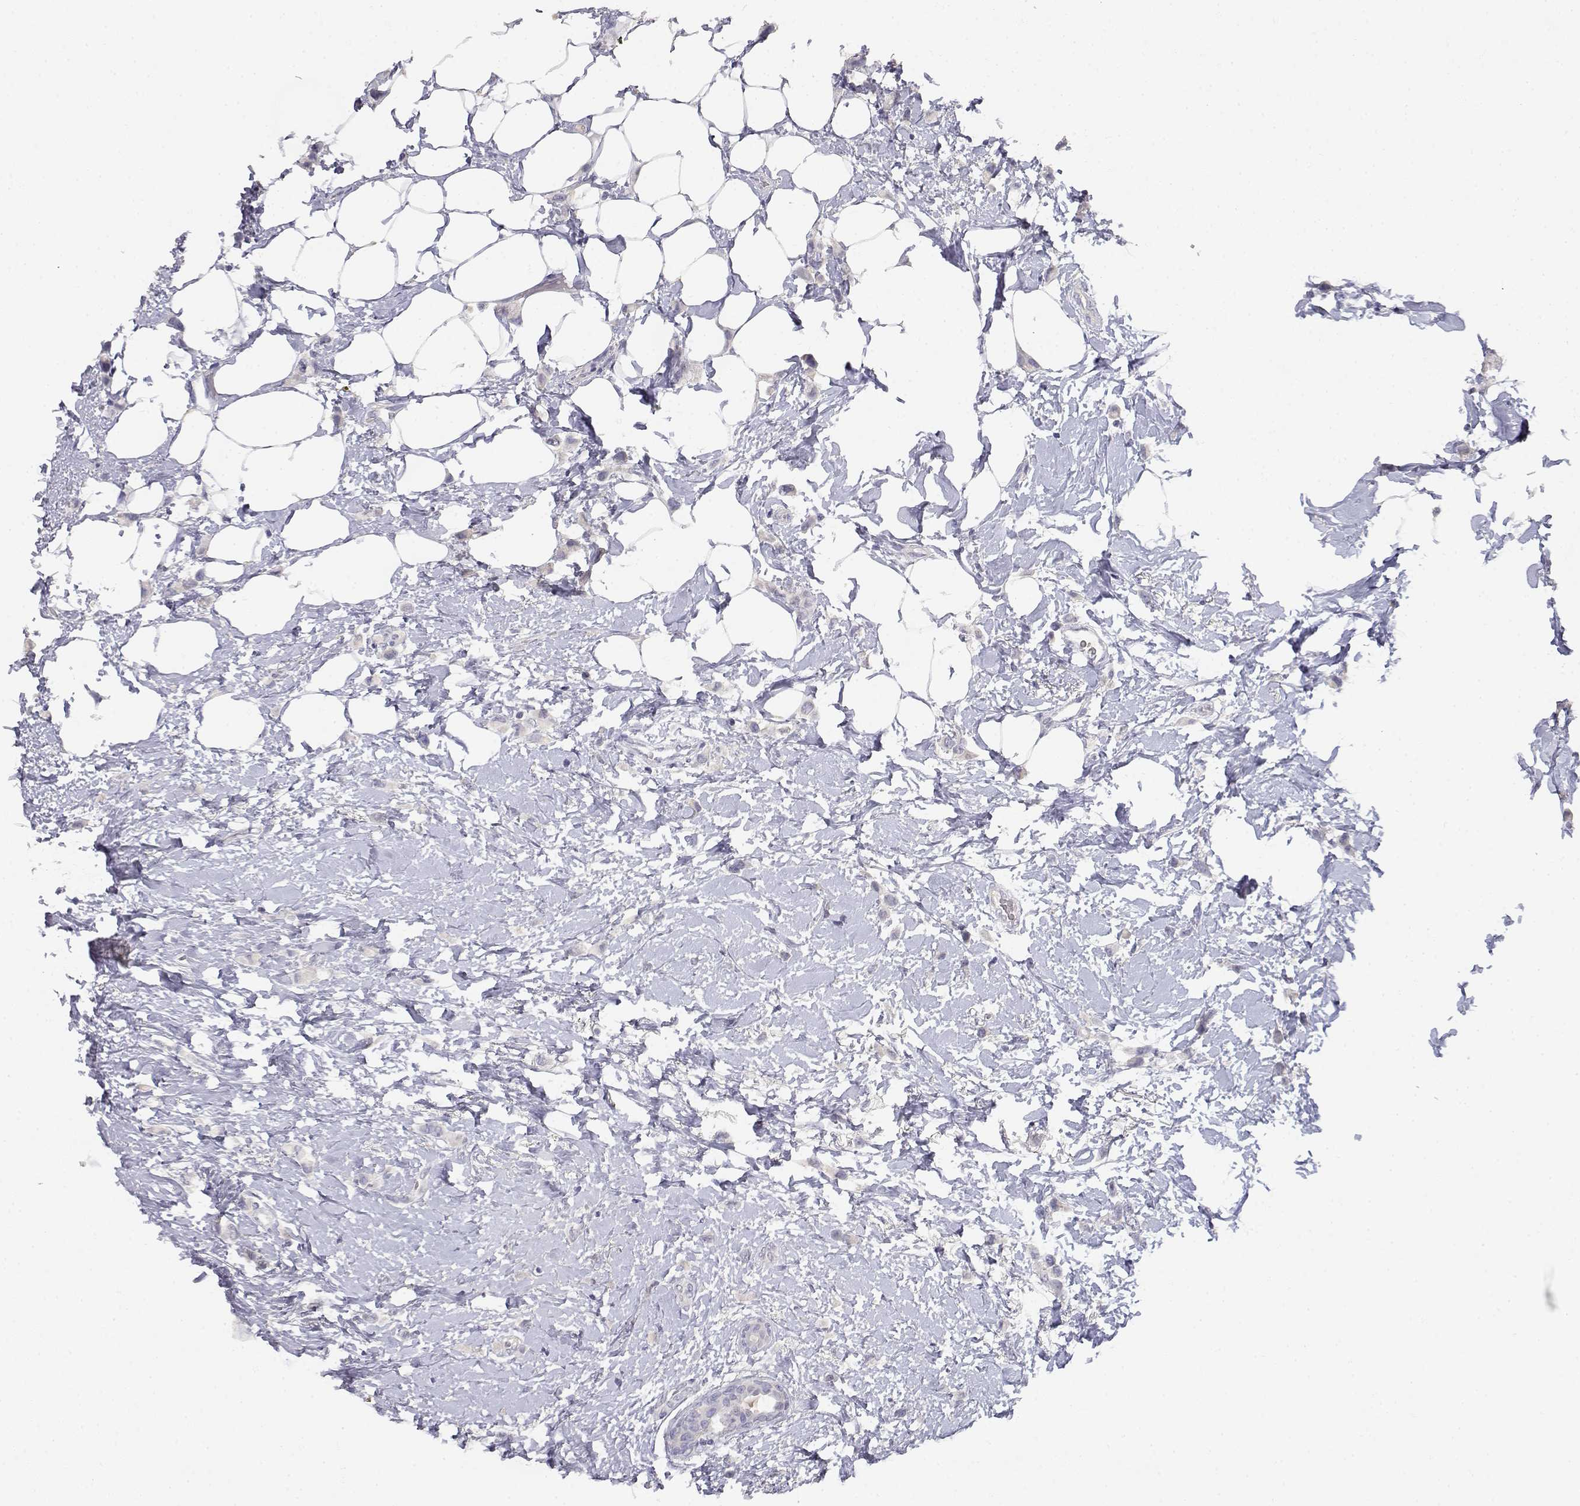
{"staining": {"intensity": "negative", "quantity": "none", "location": "none"}, "tissue": "breast cancer", "cell_type": "Tumor cells", "image_type": "cancer", "snomed": [{"axis": "morphology", "description": "Lobular carcinoma"}, {"axis": "topography", "description": "Breast"}], "caption": "Tumor cells show no significant protein staining in lobular carcinoma (breast). The staining is performed using DAB brown chromogen with nuclei counter-stained in using hematoxylin.", "gene": "ADA", "patient": {"sex": "female", "age": 66}}